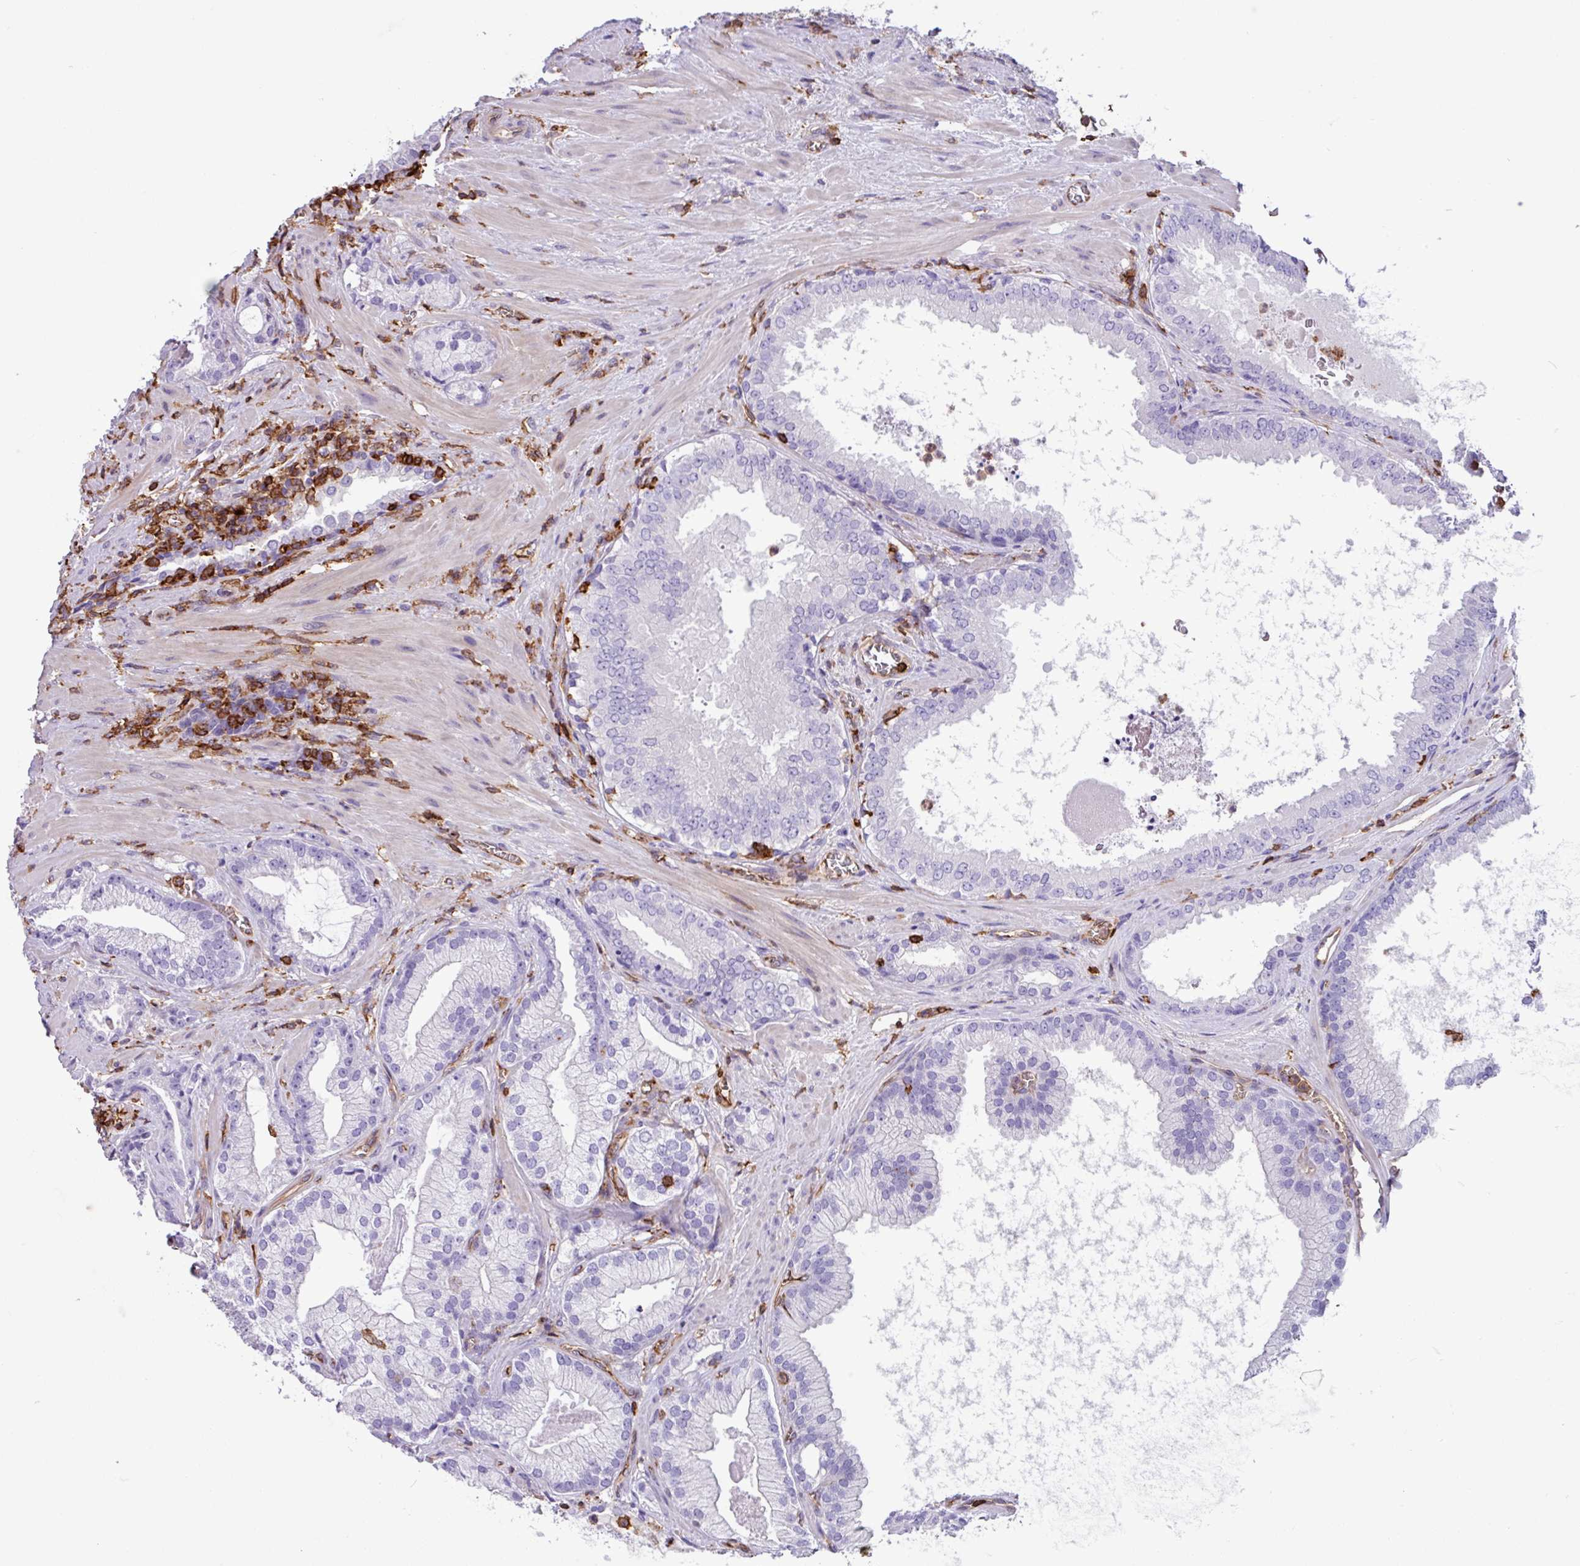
{"staining": {"intensity": "negative", "quantity": "none", "location": "none"}, "tissue": "prostate cancer", "cell_type": "Tumor cells", "image_type": "cancer", "snomed": [{"axis": "morphology", "description": "Adenocarcinoma, High grade"}, {"axis": "topography", "description": "Prostate"}], "caption": "This is an immunohistochemistry (IHC) image of human adenocarcinoma (high-grade) (prostate). There is no positivity in tumor cells.", "gene": "PPP1R18", "patient": {"sex": "male", "age": 68}}